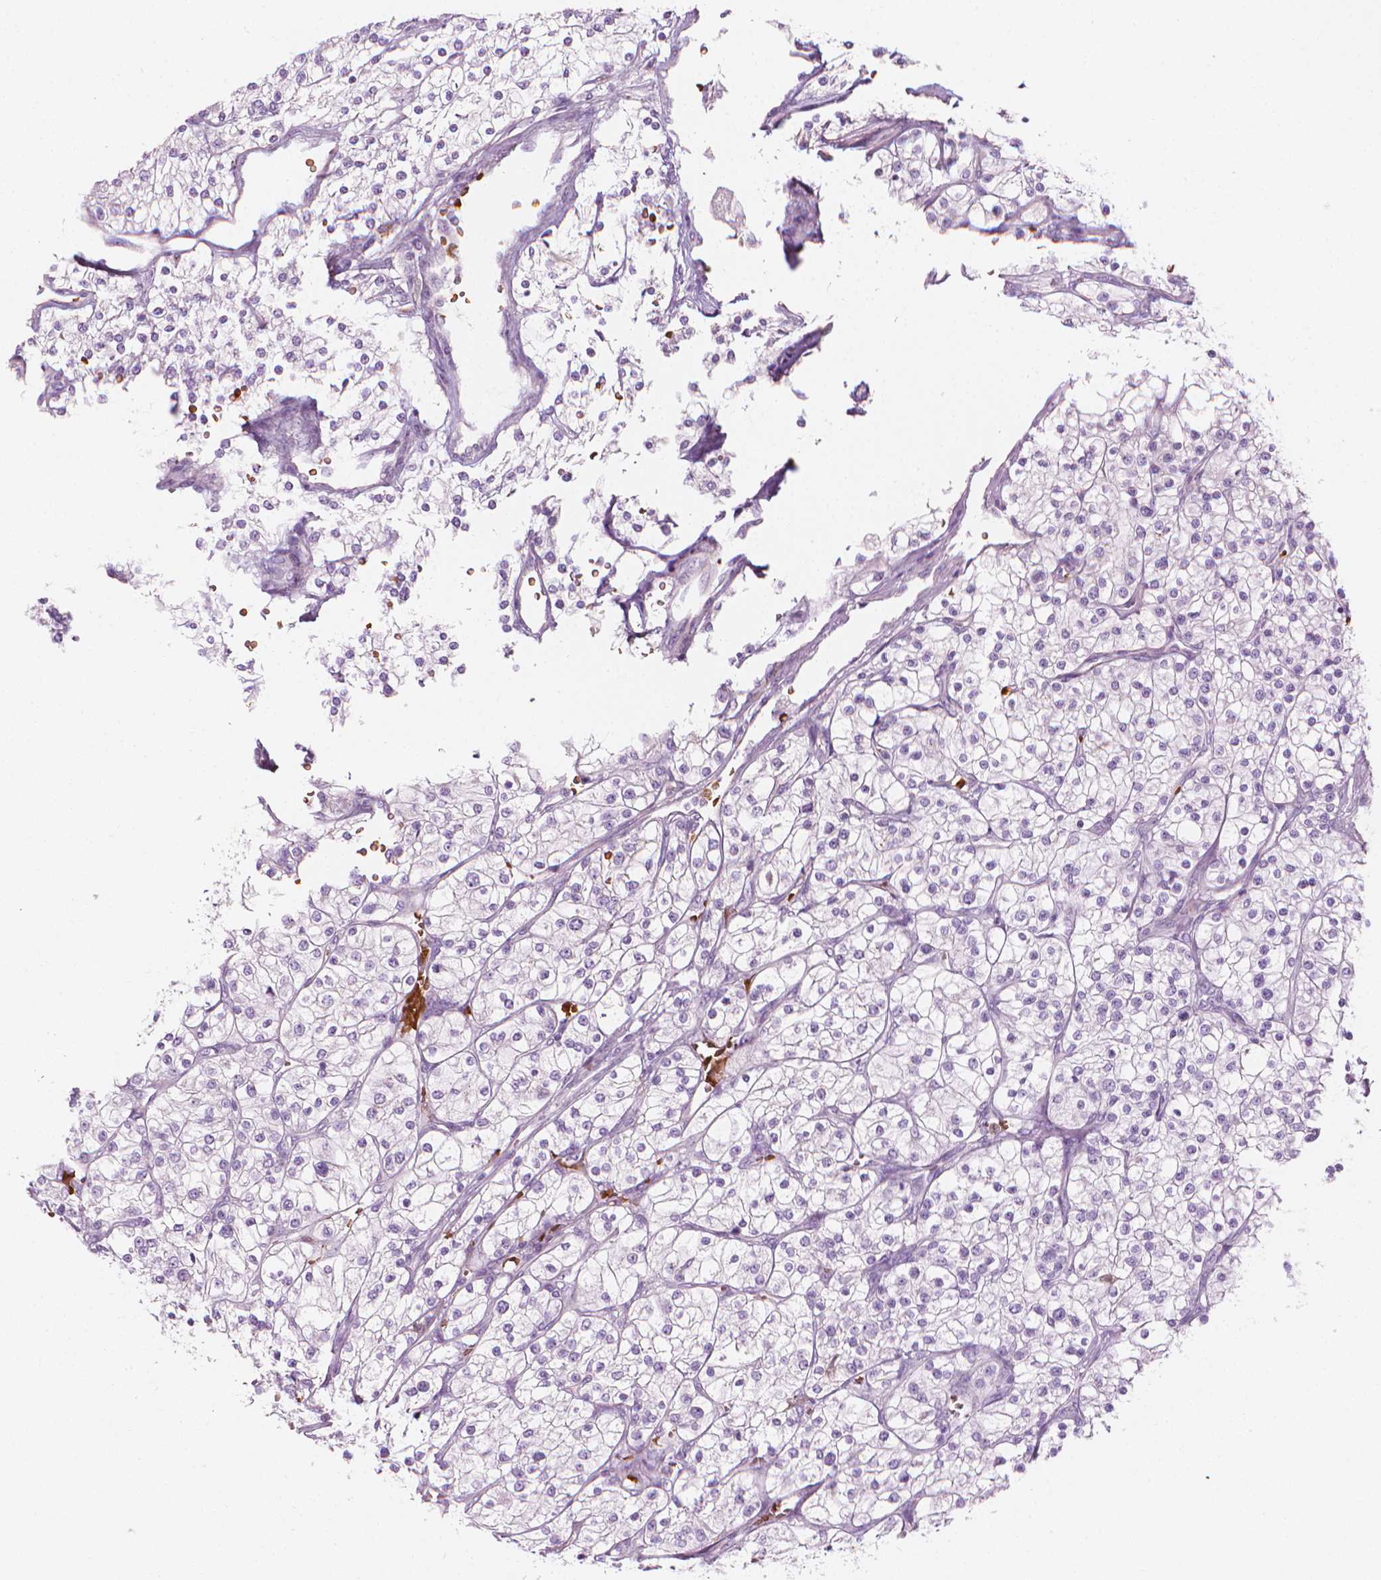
{"staining": {"intensity": "negative", "quantity": "none", "location": "none"}, "tissue": "renal cancer", "cell_type": "Tumor cells", "image_type": "cancer", "snomed": [{"axis": "morphology", "description": "Adenocarcinoma, NOS"}, {"axis": "topography", "description": "Kidney"}], "caption": "A histopathology image of human renal adenocarcinoma is negative for staining in tumor cells.", "gene": "CES1", "patient": {"sex": "male", "age": 80}}